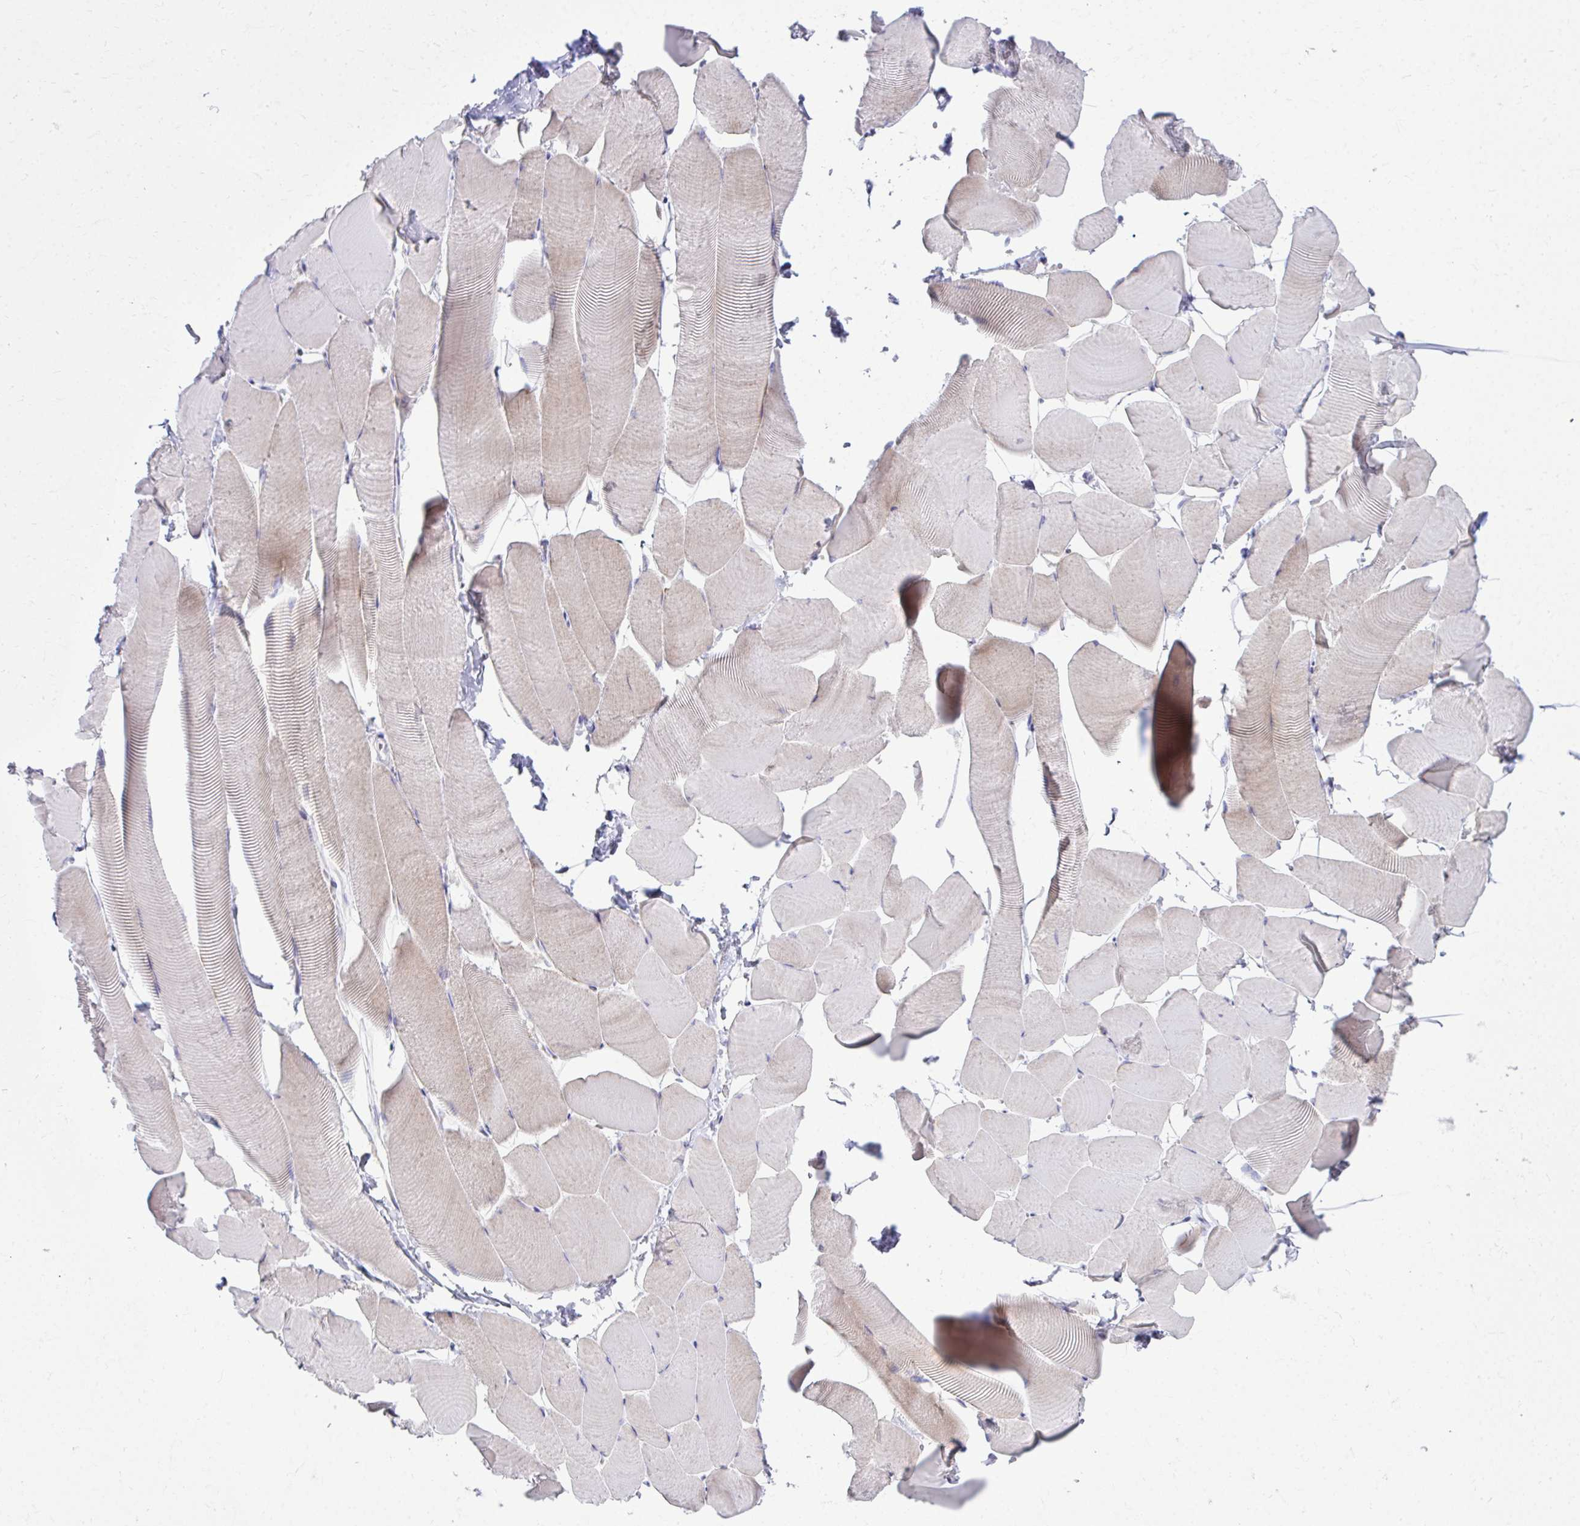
{"staining": {"intensity": "negative", "quantity": "none", "location": "none"}, "tissue": "skeletal muscle", "cell_type": "Myocytes", "image_type": "normal", "snomed": [{"axis": "morphology", "description": "Normal tissue, NOS"}, {"axis": "topography", "description": "Skeletal muscle"}], "caption": "Myocytes show no significant protein expression in unremarkable skeletal muscle. (Brightfield microscopy of DAB (3,3'-diaminobenzidine) immunohistochemistry at high magnification).", "gene": "OR7A5", "patient": {"sex": "male", "age": 25}}